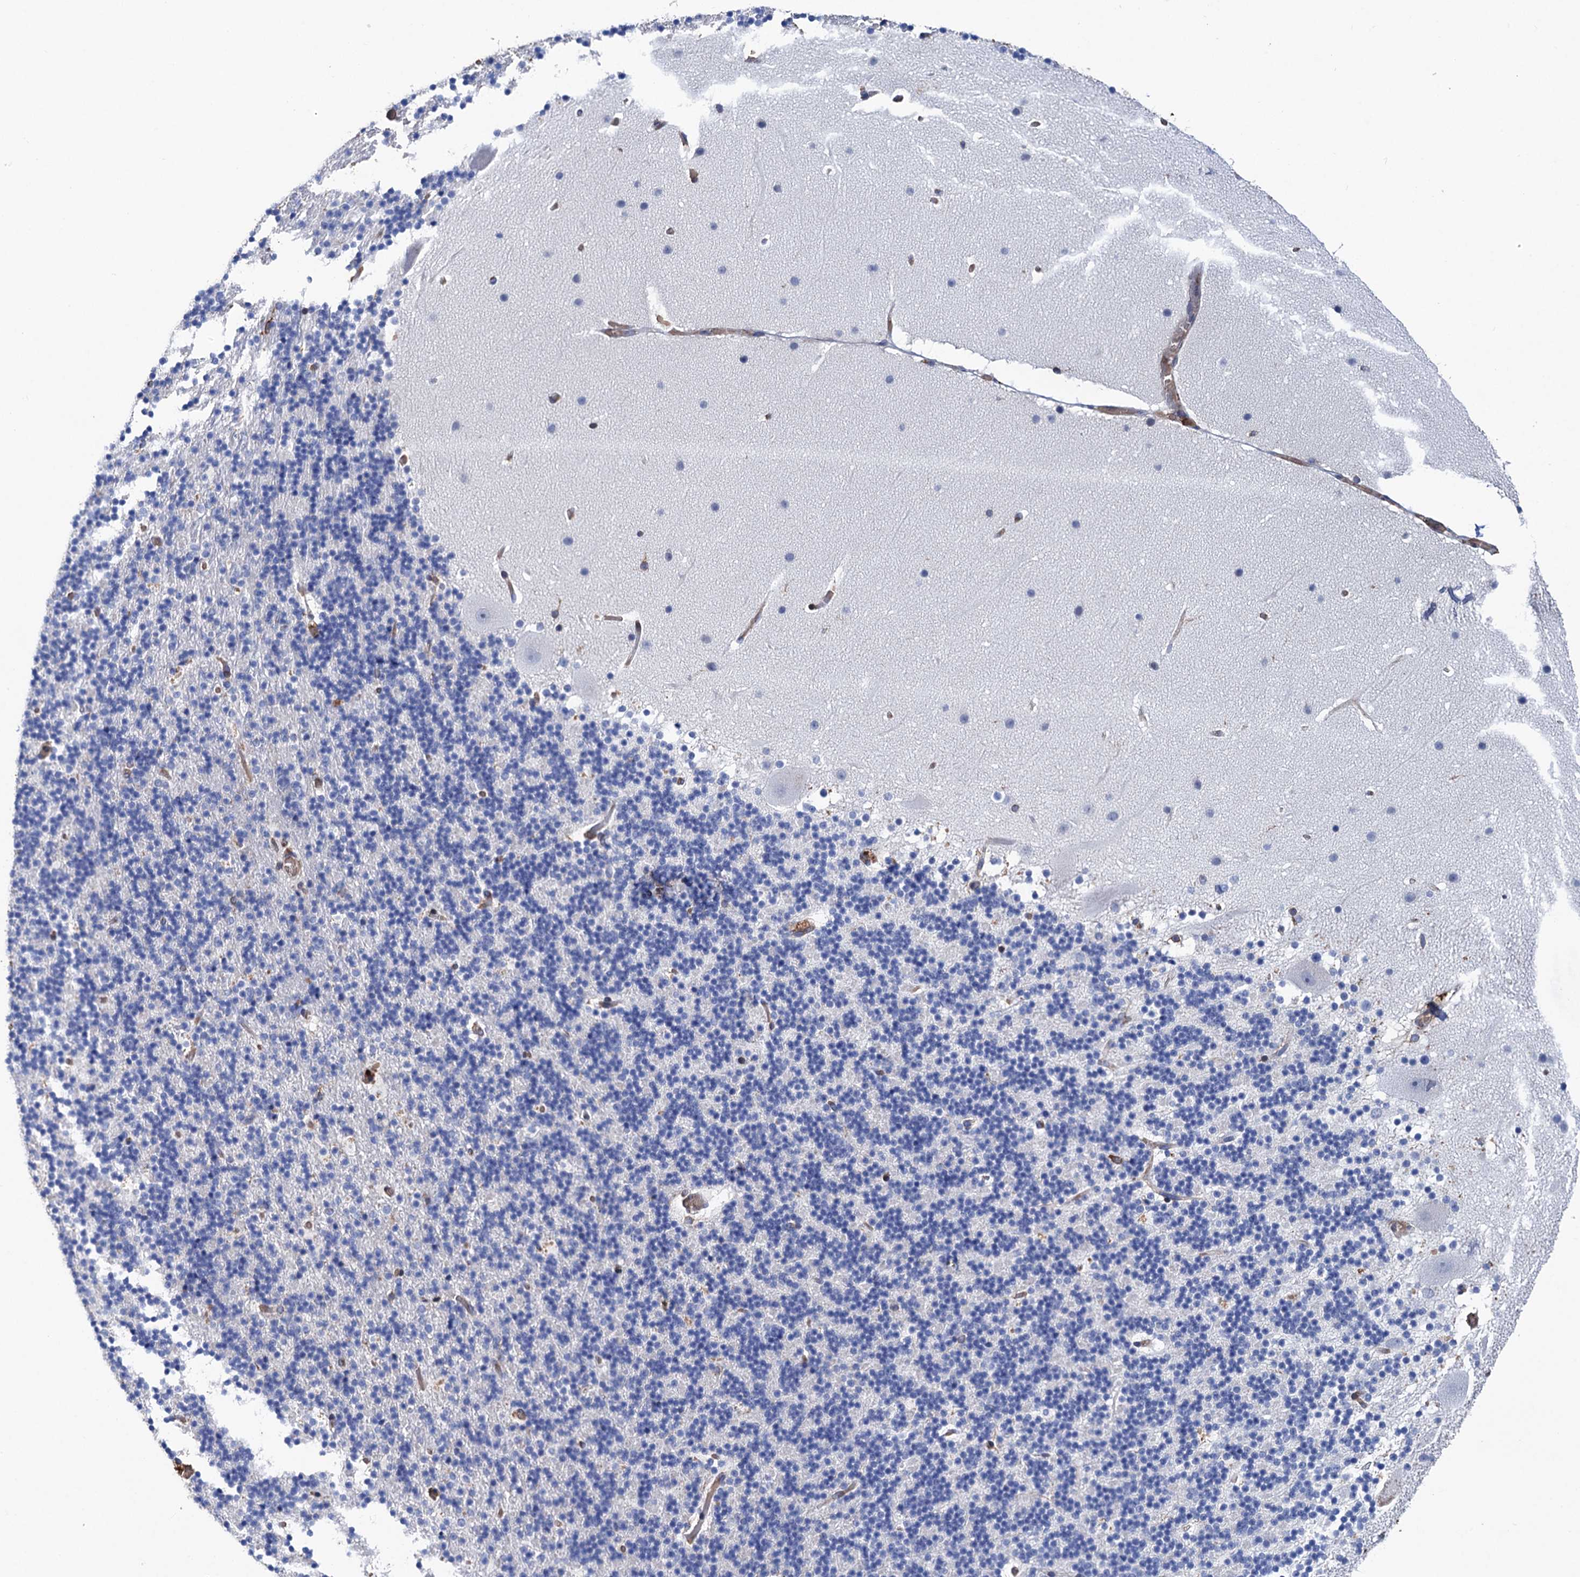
{"staining": {"intensity": "negative", "quantity": "none", "location": "none"}, "tissue": "cerebellum", "cell_type": "Cells in granular layer", "image_type": "normal", "snomed": [{"axis": "morphology", "description": "Normal tissue, NOS"}, {"axis": "topography", "description": "Cerebellum"}], "caption": "Human cerebellum stained for a protein using immunohistochemistry (IHC) demonstrates no staining in cells in granular layer.", "gene": "STING1", "patient": {"sex": "male", "age": 57}}